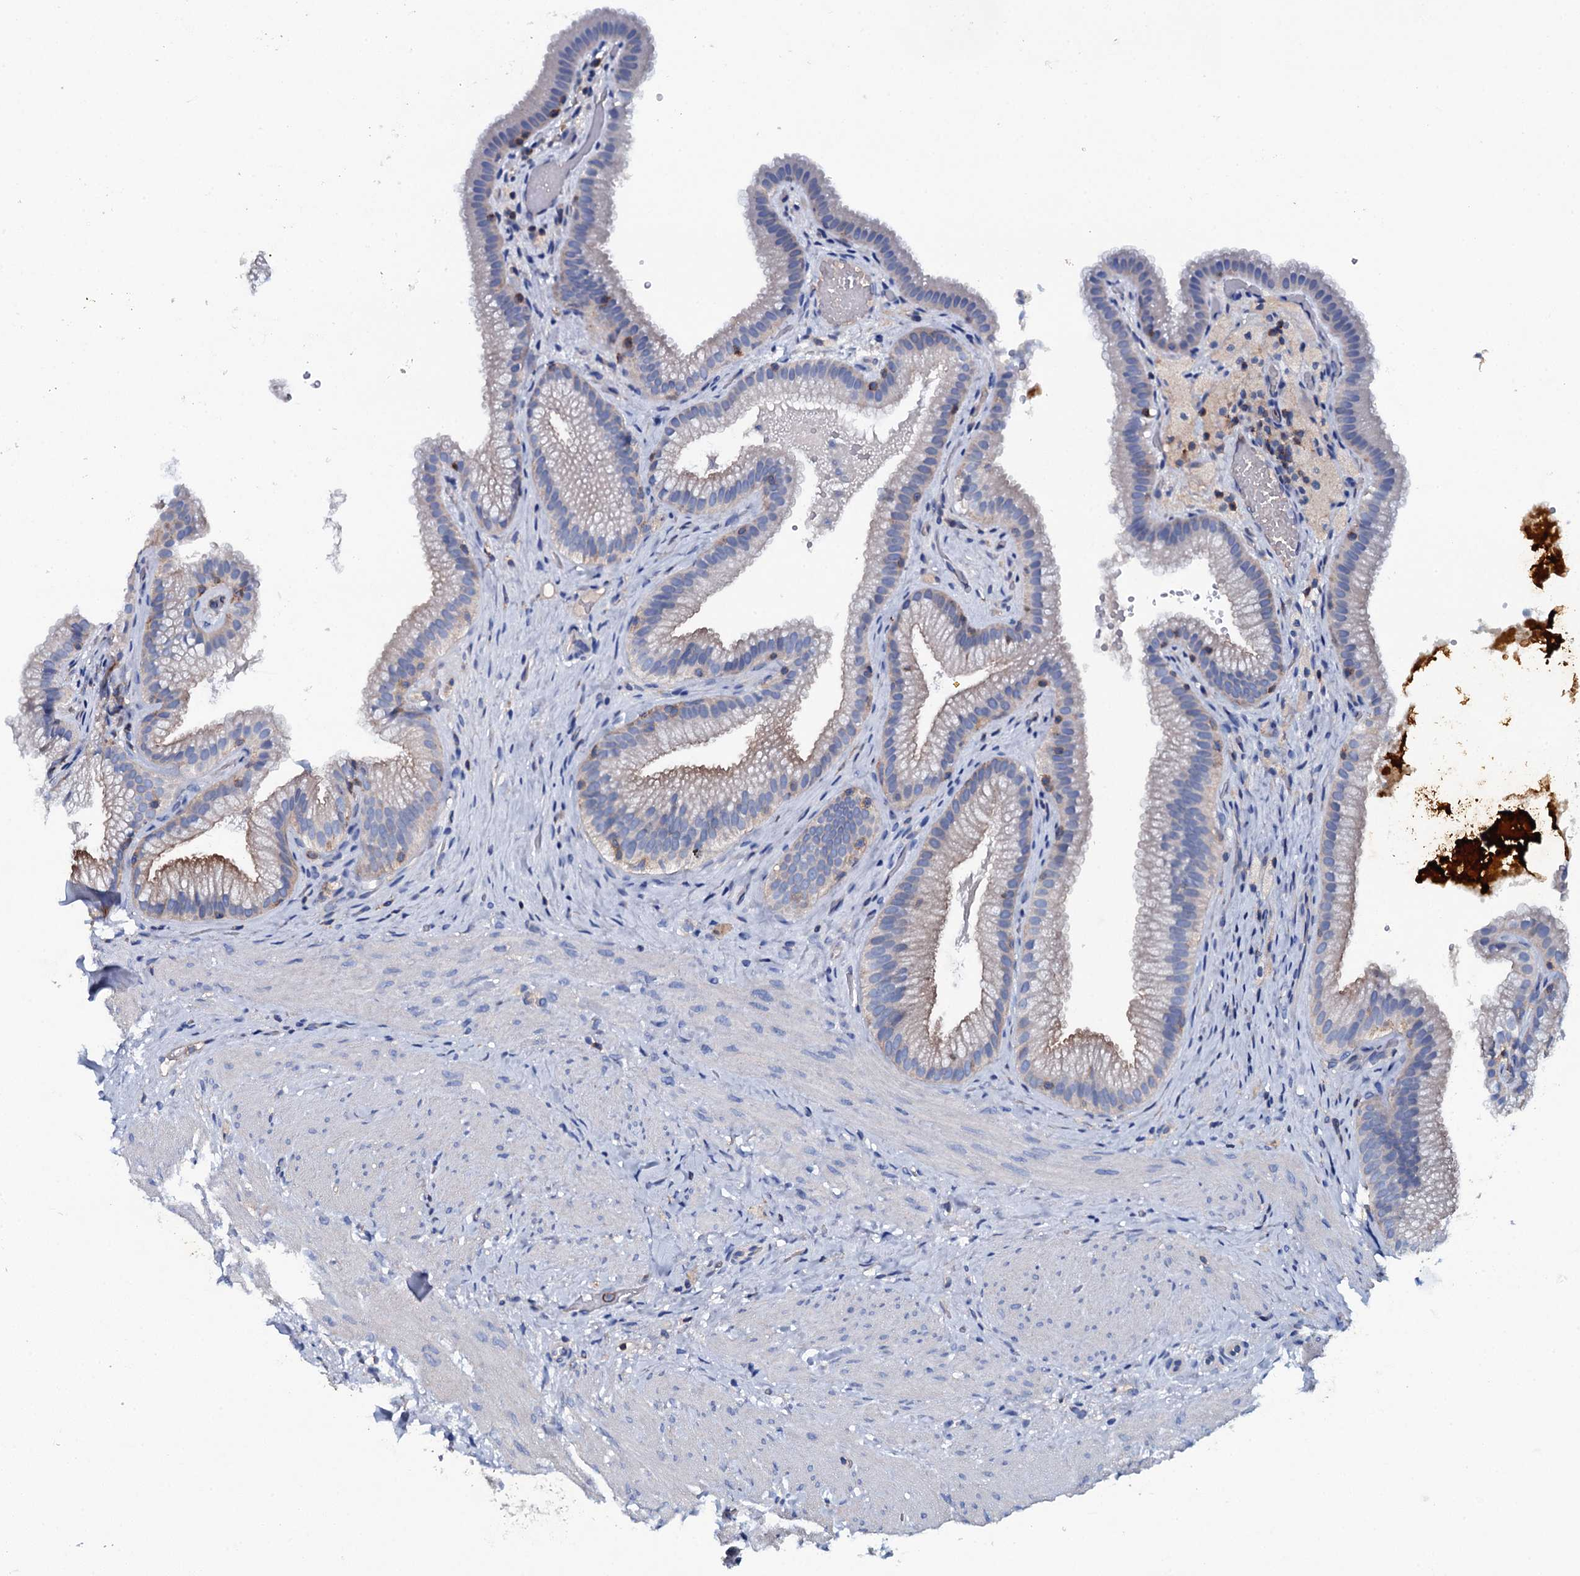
{"staining": {"intensity": "moderate", "quantity": "<25%", "location": "nuclear"}, "tissue": "gallbladder", "cell_type": "Glandular cells", "image_type": "normal", "snomed": [{"axis": "morphology", "description": "Normal tissue, NOS"}, {"axis": "morphology", "description": "Inflammation, NOS"}, {"axis": "topography", "description": "Gallbladder"}], "caption": "Immunohistochemistry (IHC) of normal gallbladder displays low levels of moderate nuclear positivity in about <25% of glandular cells.", "gene": "MS4A4E", "patient": {"sex": "male", "age": 51}}